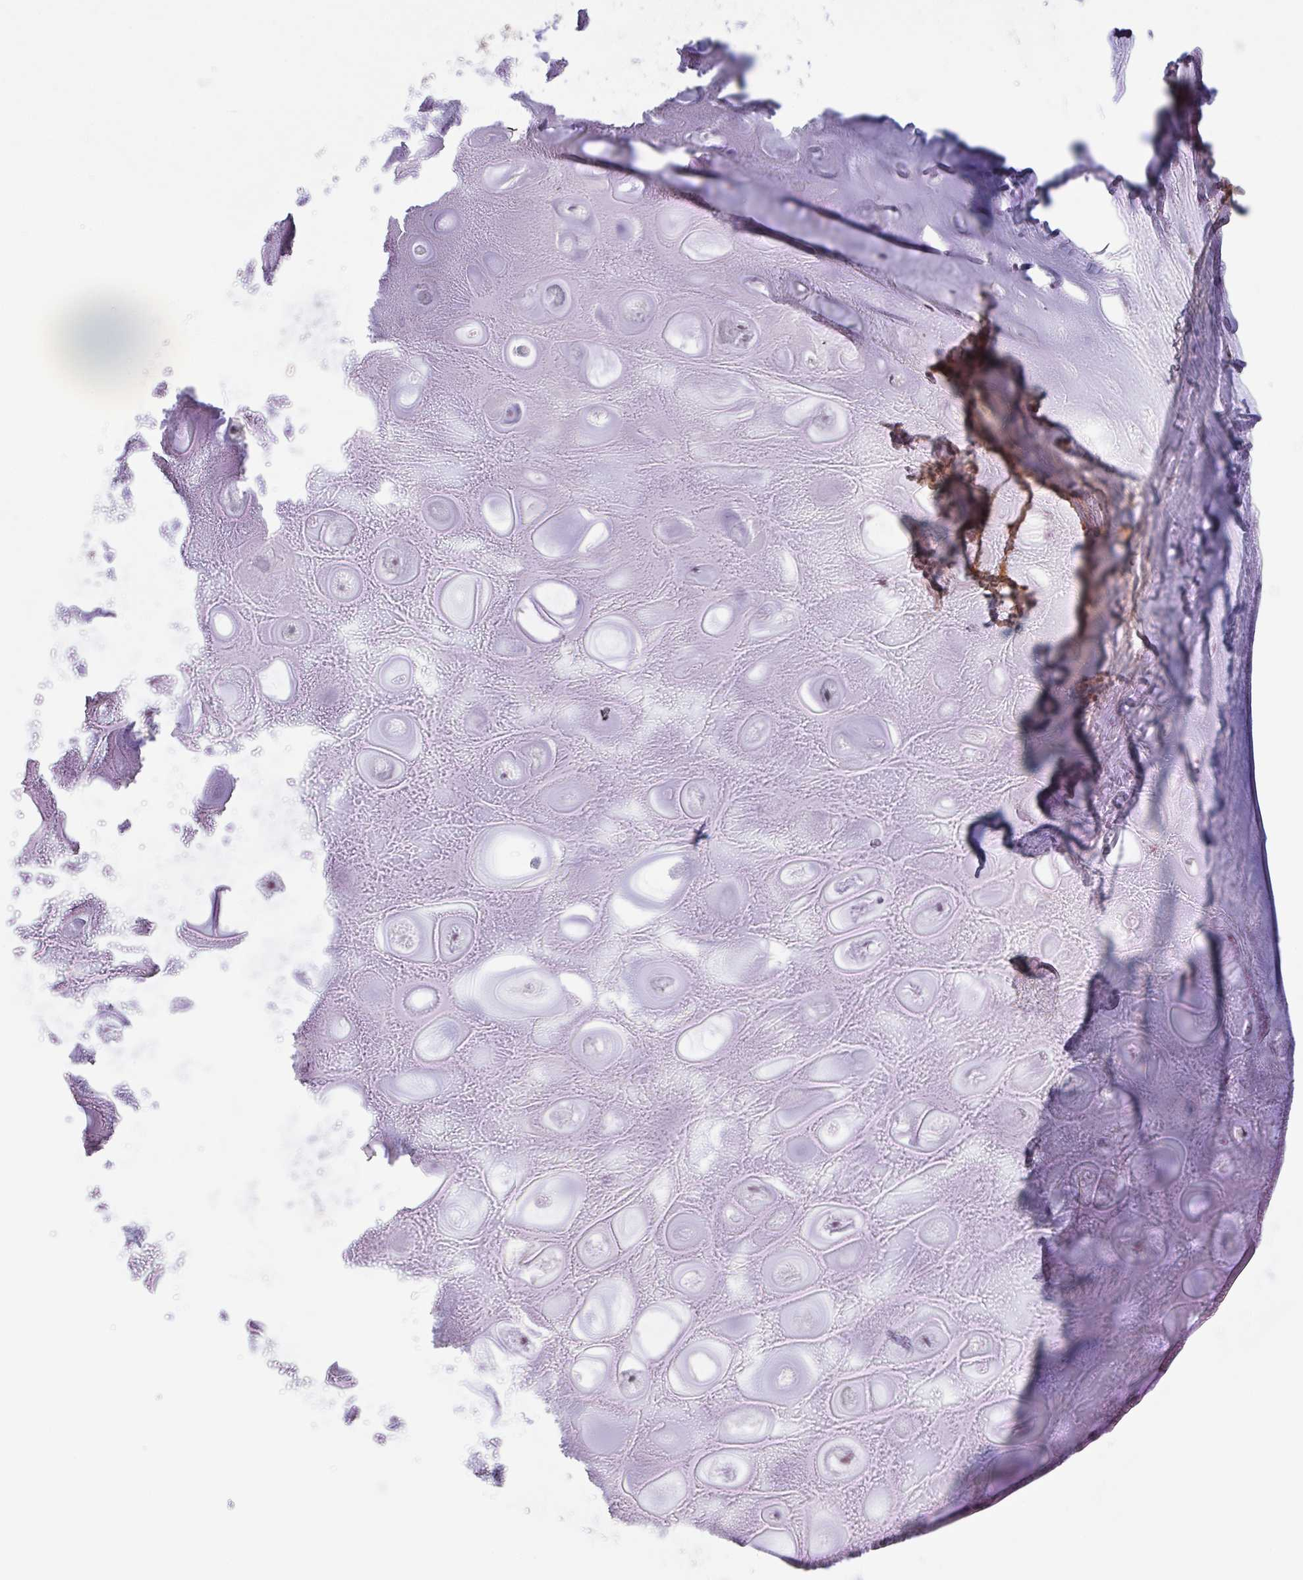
{"staining": {"intensity": "negative", "quantity": "none", "location": "none"}, "tissue": "soft tissue", "cell_type": "Chondrocytes", "image_type": "normal", "snomed": [{"axis": "morphology", "description": "Normal tissue, NOS"}, {"axis": "topography", "description": "Lymph node"}, {"axis": "topography", "description": "Cartilage tissue"}, {"axis": "topography", "description": "Nasopharynx"}], "caption": "This is an IHC image of benign soft tissue. There is no staining in chondrocytes.", "gene": "PLG", "patient": {"sex": "male", "age": 63}}